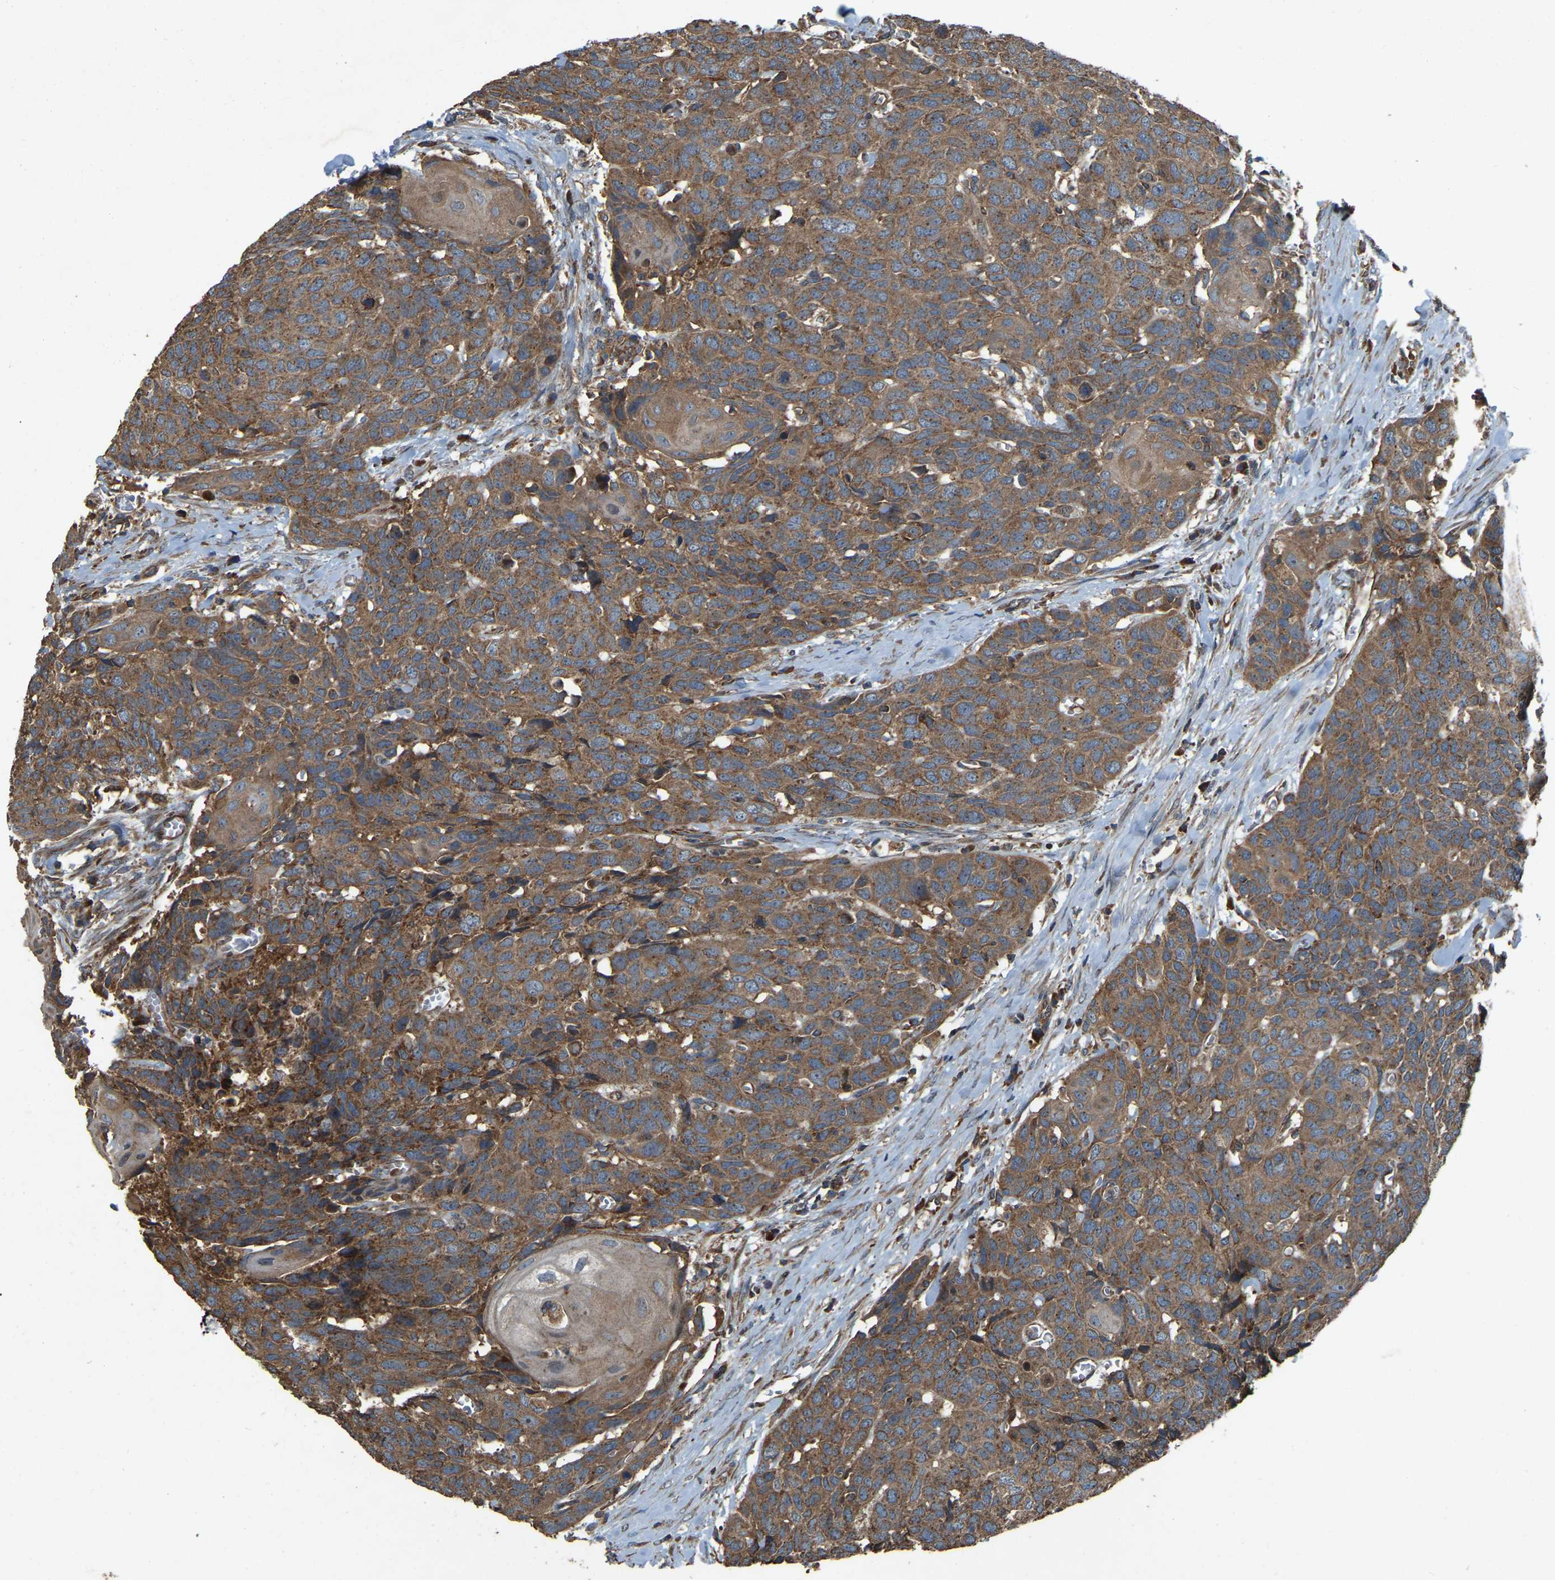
{"staining": {"intensity": "moderate", "quantity": ">75%", "location": "cytoplasmic/membranous"}, "tissue": "head and neck cancer", "cell_type": "Tumor cells", "image_type": "cancer", "snomed": [{"axis": "morphology", "description": "Squamous cell carcinoma, NOS"}, {"axis": "topography", "description": "Head-Neck"}], "caption": "Immunohistochemistry image of neoplastic tissue: human head and neck squamous cell carcinoma stained using immunohistochemistry (IHC) exhibits medium levels of moderate protein expression localized specifically in the cytoplasmic/membranous of tumor cells, appearing as a cytoplasmic/membranous brown color.", "gene": "SAMD9L", "patient": {"sex": "male", "age": 66}}